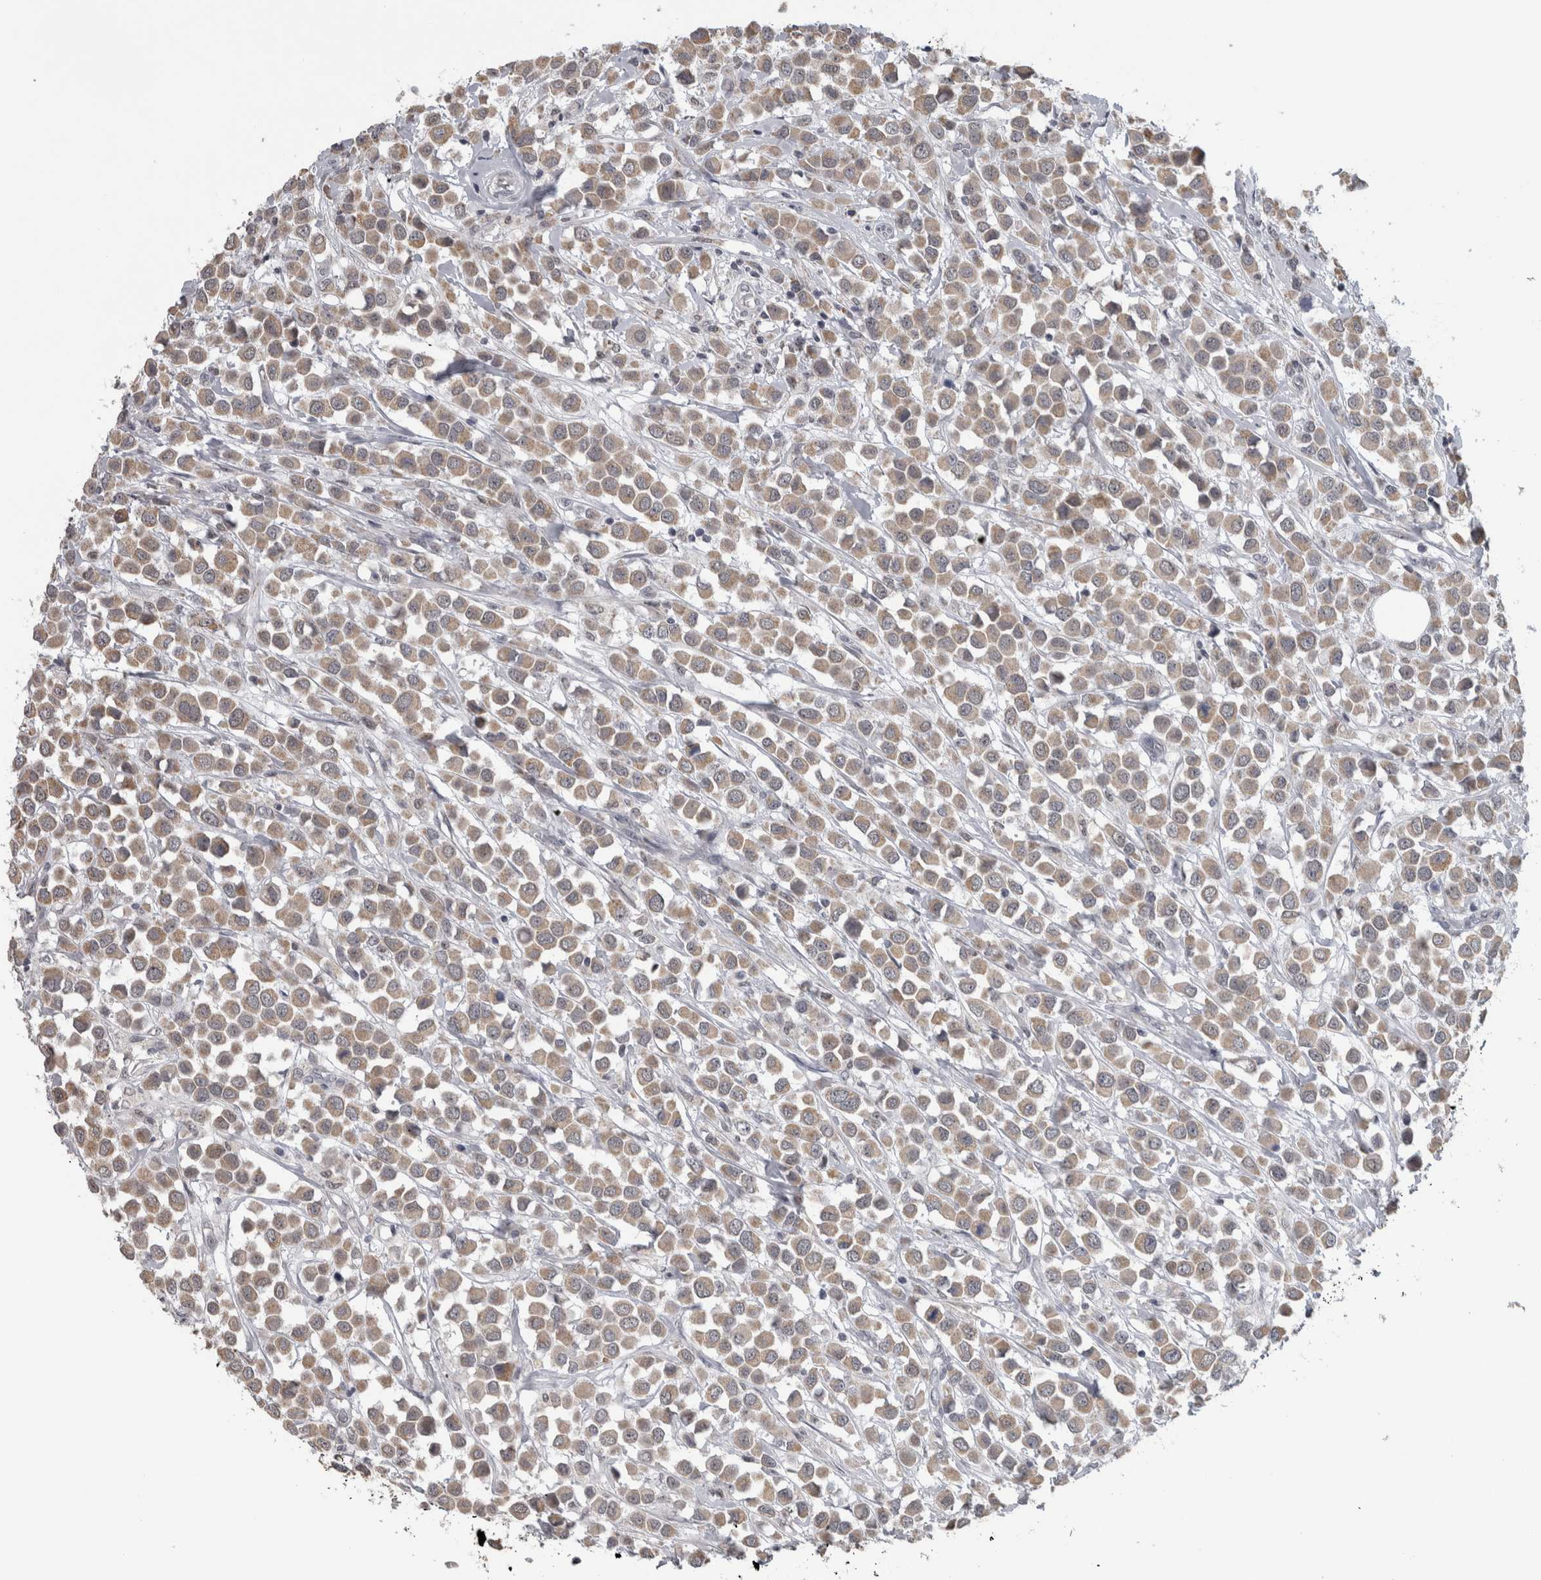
{"staining": {"intensity": "weak", "quantity": ">75%", "location": "cytoplasmic/membranous"}, "tissue": "breast cancer", "cell_type": "Tumor cells", "image_type": "cancer", "snomed": [{"axis": "morphology", "description": "Duct carcinoma"}, {"axis": "topography", "description": "Breast"}], "caption": "A micrograph of breast cancer (intraductal carcinoma) stained for a protein exhibits weak cytoplasmic/membranous brown staining in tumor cells.", "gene": "OR2K2", "patient": {"sex": "female", "age": 61}}